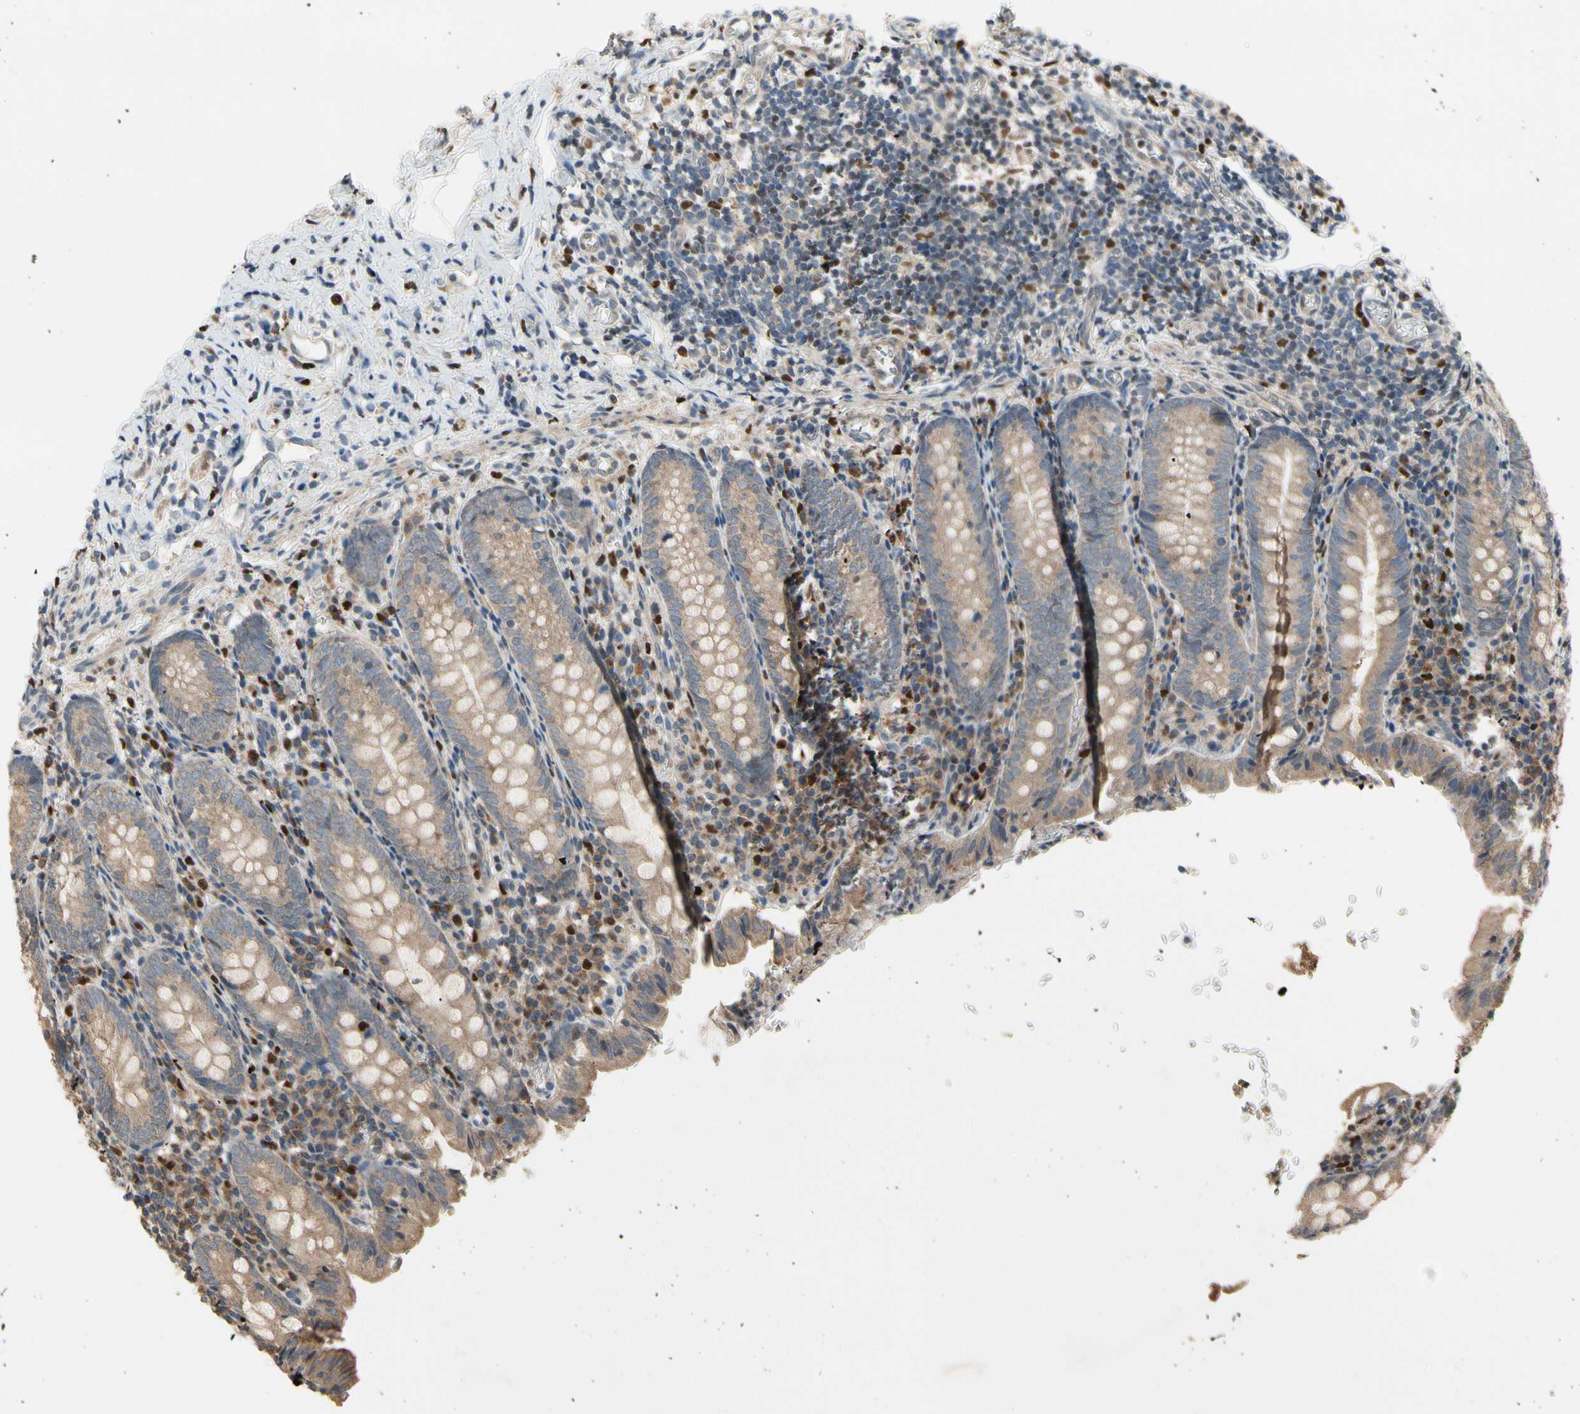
{"staining": {"intensity": "weak", "quantity": ">75%", "location": "cytoplasmic/membranous"}, "tissue": "appendix", "cell_type": "Glandular cells", "image_type": "normal", "snomed": [{"axis": "morphology", "description": "Normal tissue, NOS"}, {"axis": "topography", "description": "Appendix"}], "caption": "The micrograph demonstrates a brown stain indicating the presence of a protein in the cytoplasmic/membranous of glandular cells in appendix. The staining is performed using DAB brown chromogen to label protein expression. The nuclei are counter-stained blue using hematoxylin.", "gene": "CGREF1", "patient": {"sex": "female", "age": 10}}